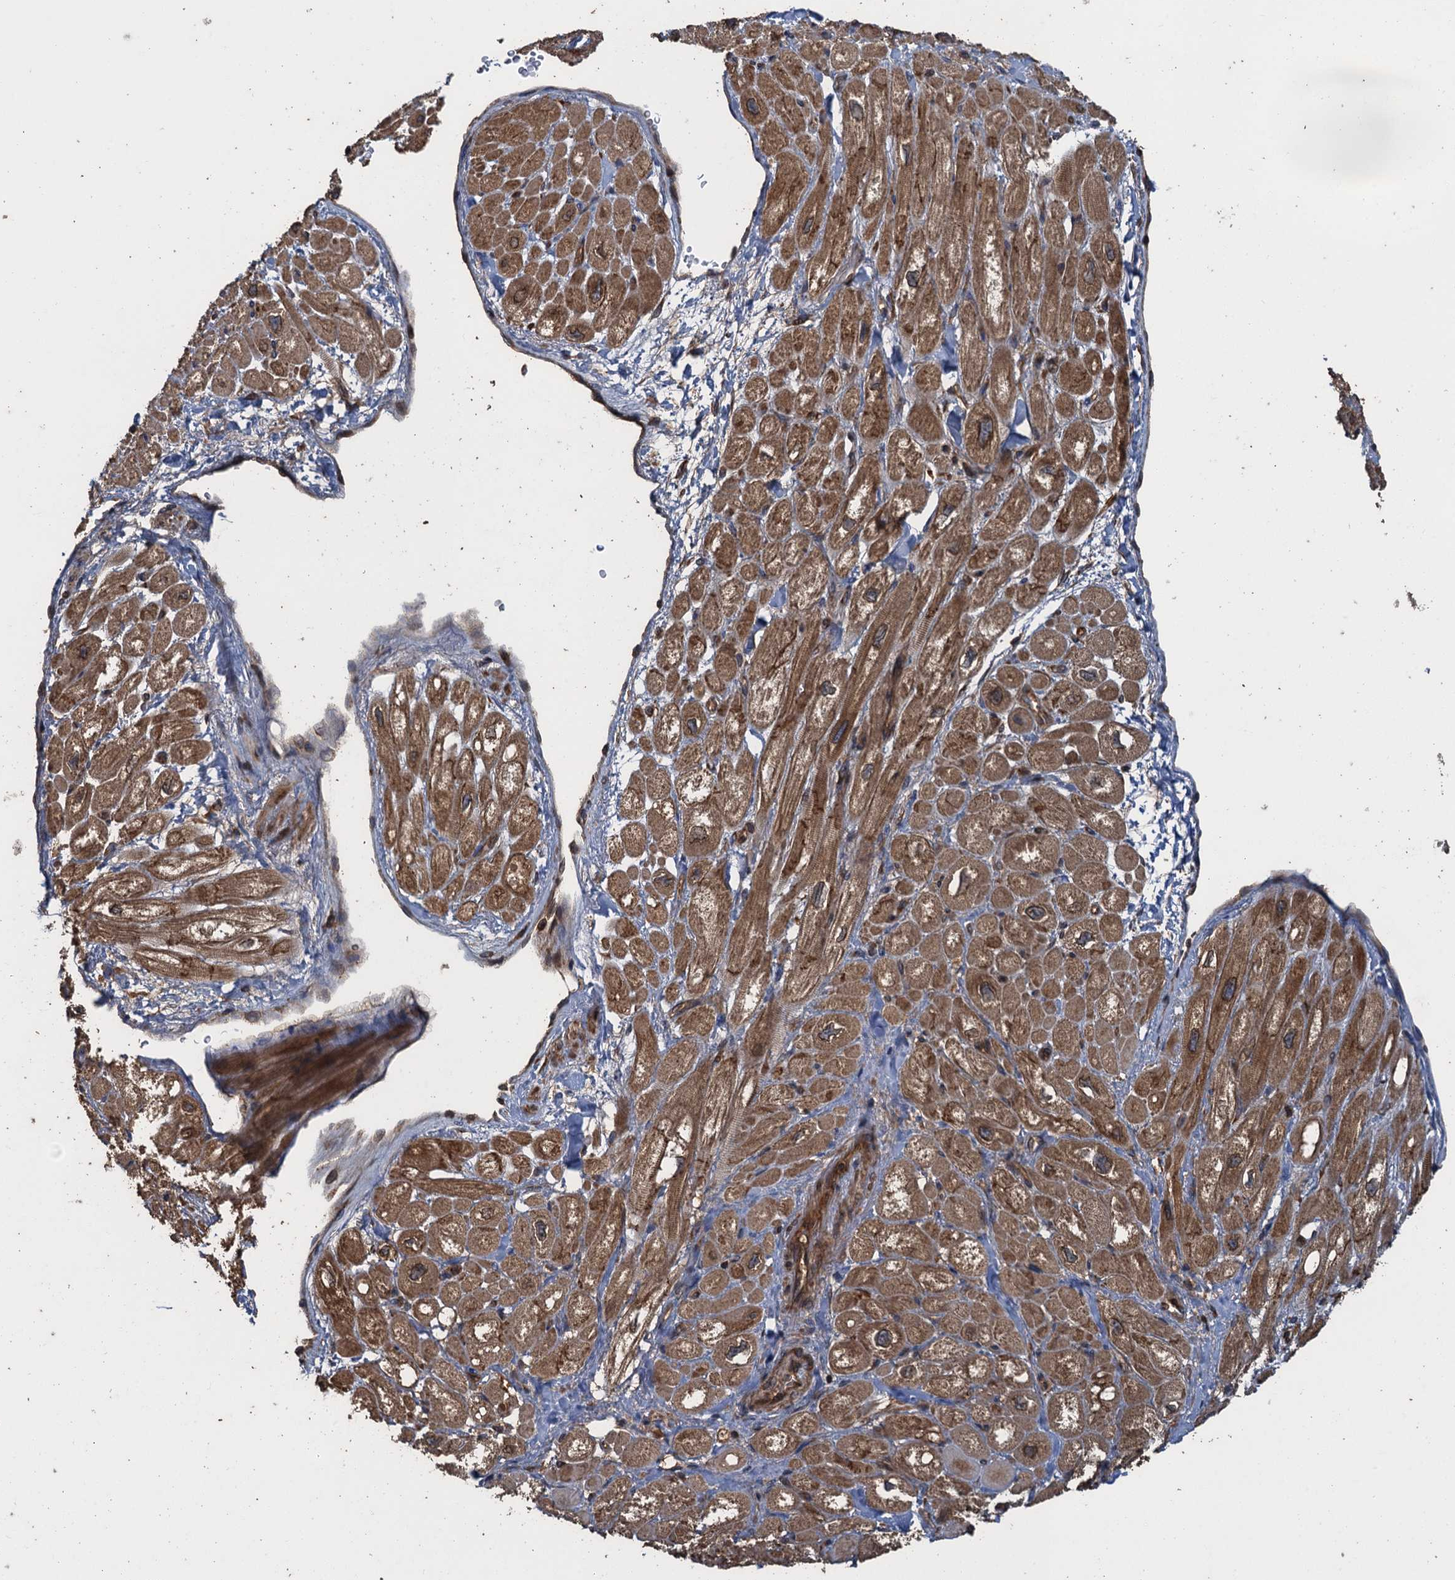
{"staining": {"intensity": "moderate", "quantity": "25%-75%", "location": "cytoplasmic/membranous,nuclear"}, "tissue": "heart muscle", "cell_type": "Cardiomyocytes", "image_type": "normal", "snomed": [{"axis": "morphology", "description": "Normal tissue, NOS"}, {"axis": "topography", "description": "Heart"}], "caption": "An IHC micrograph of unremarkable tissue is shown. Protein staining in brown labels moderate cytoplasmic/membranous,nuclear positivity in heart muscle within cardiomyocytes.", "gene": "GLE1", "patient": {"sex": "male", "age": 65}}